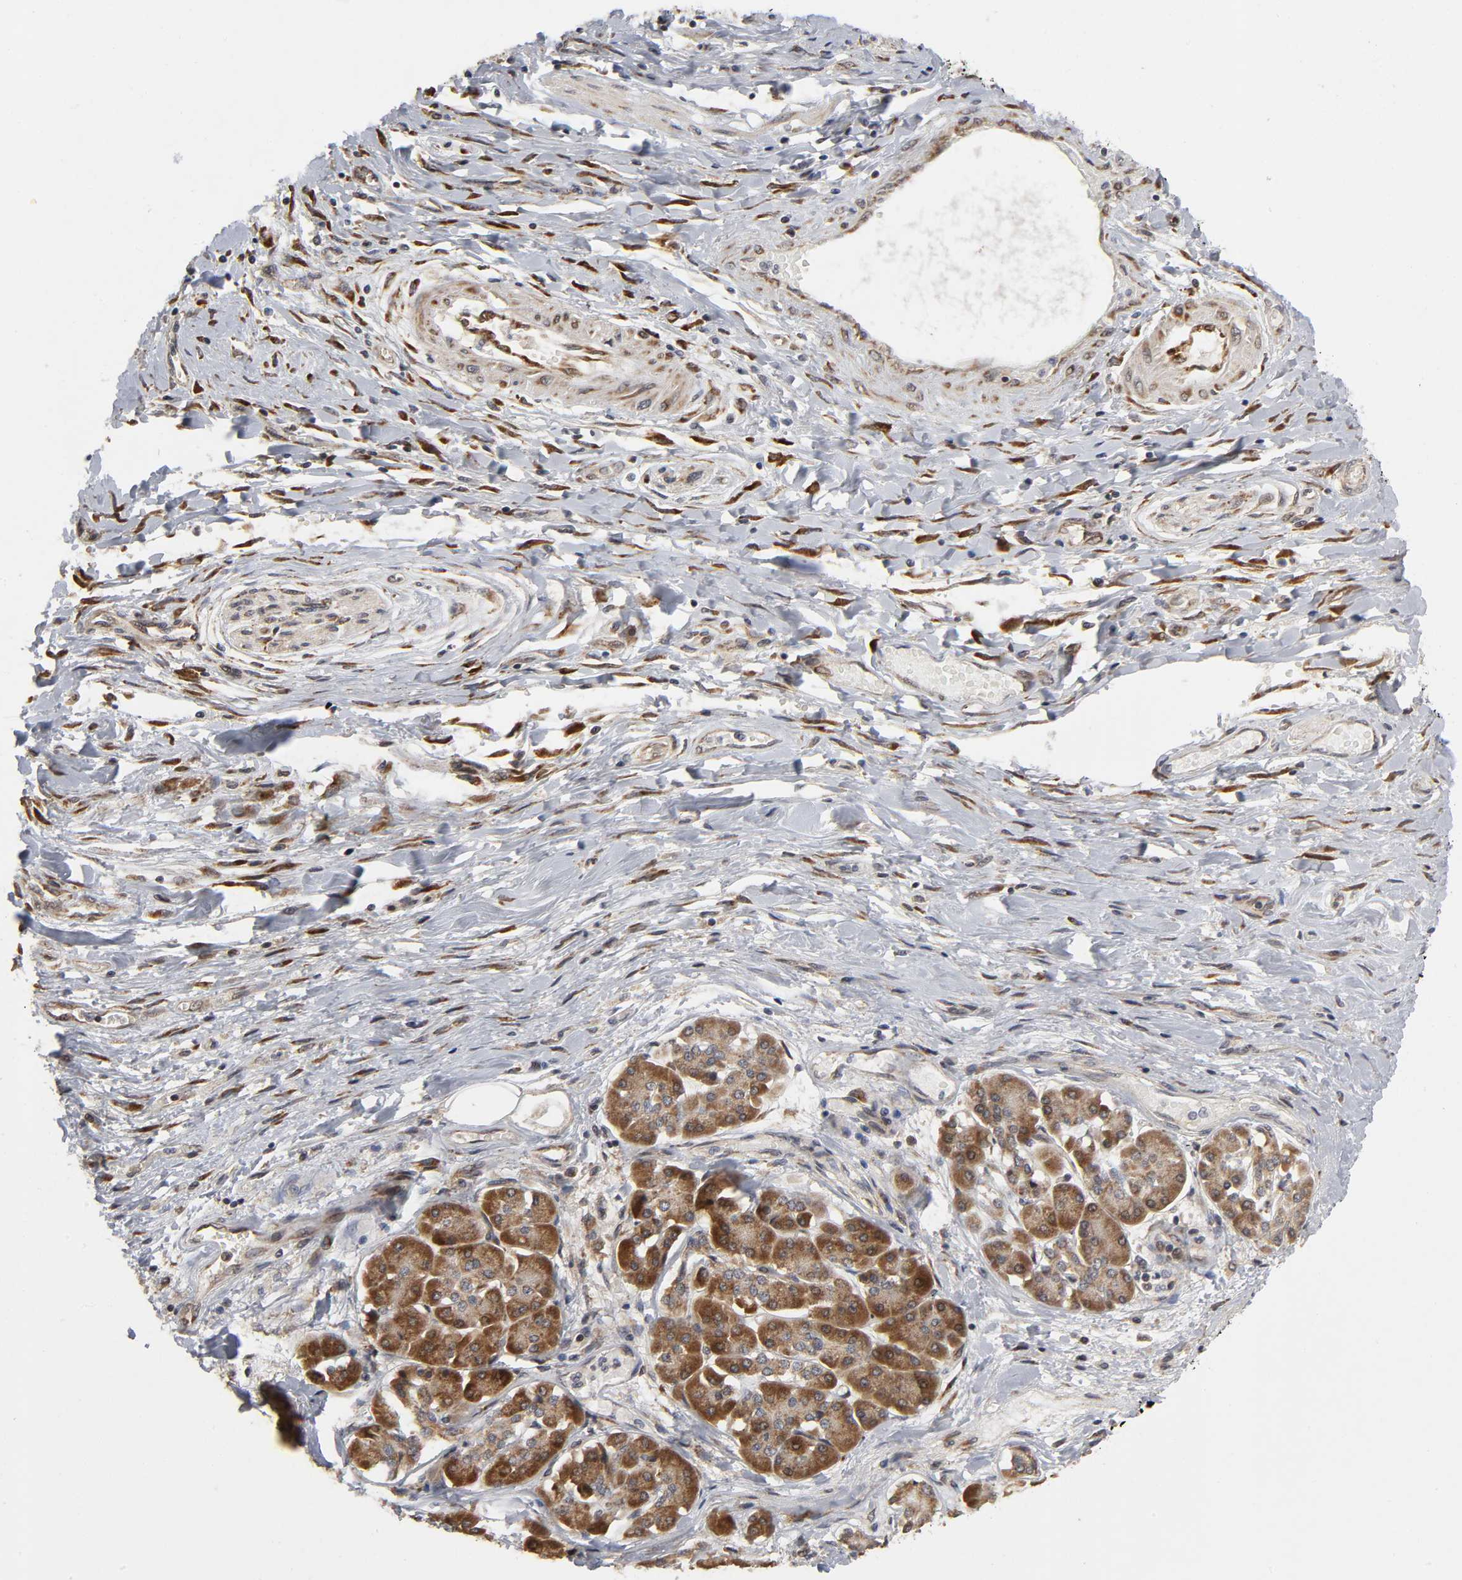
{"staining": {"intensity": "moderate", "quantity": ">75%", "location": "cytoplasmic/membranous"}, "tissue": "pancreatic cancer", "cell_type": "Tumor cells", "image_type": "cancer", "snomed": [{"axis": "morphology", "description": "Adenocarcinoma, NOS"}, {"axis": "topography", "description": "Pancreas"}], "caption": "The immunohistochemical stain labels moderate cytoplasmic/membranous staining in tumor cells of pancreatic cancer (adenocarcinoma) tissue.", "gene": "SLC30A9", "patient": {"sex": "male", "age": 46}}